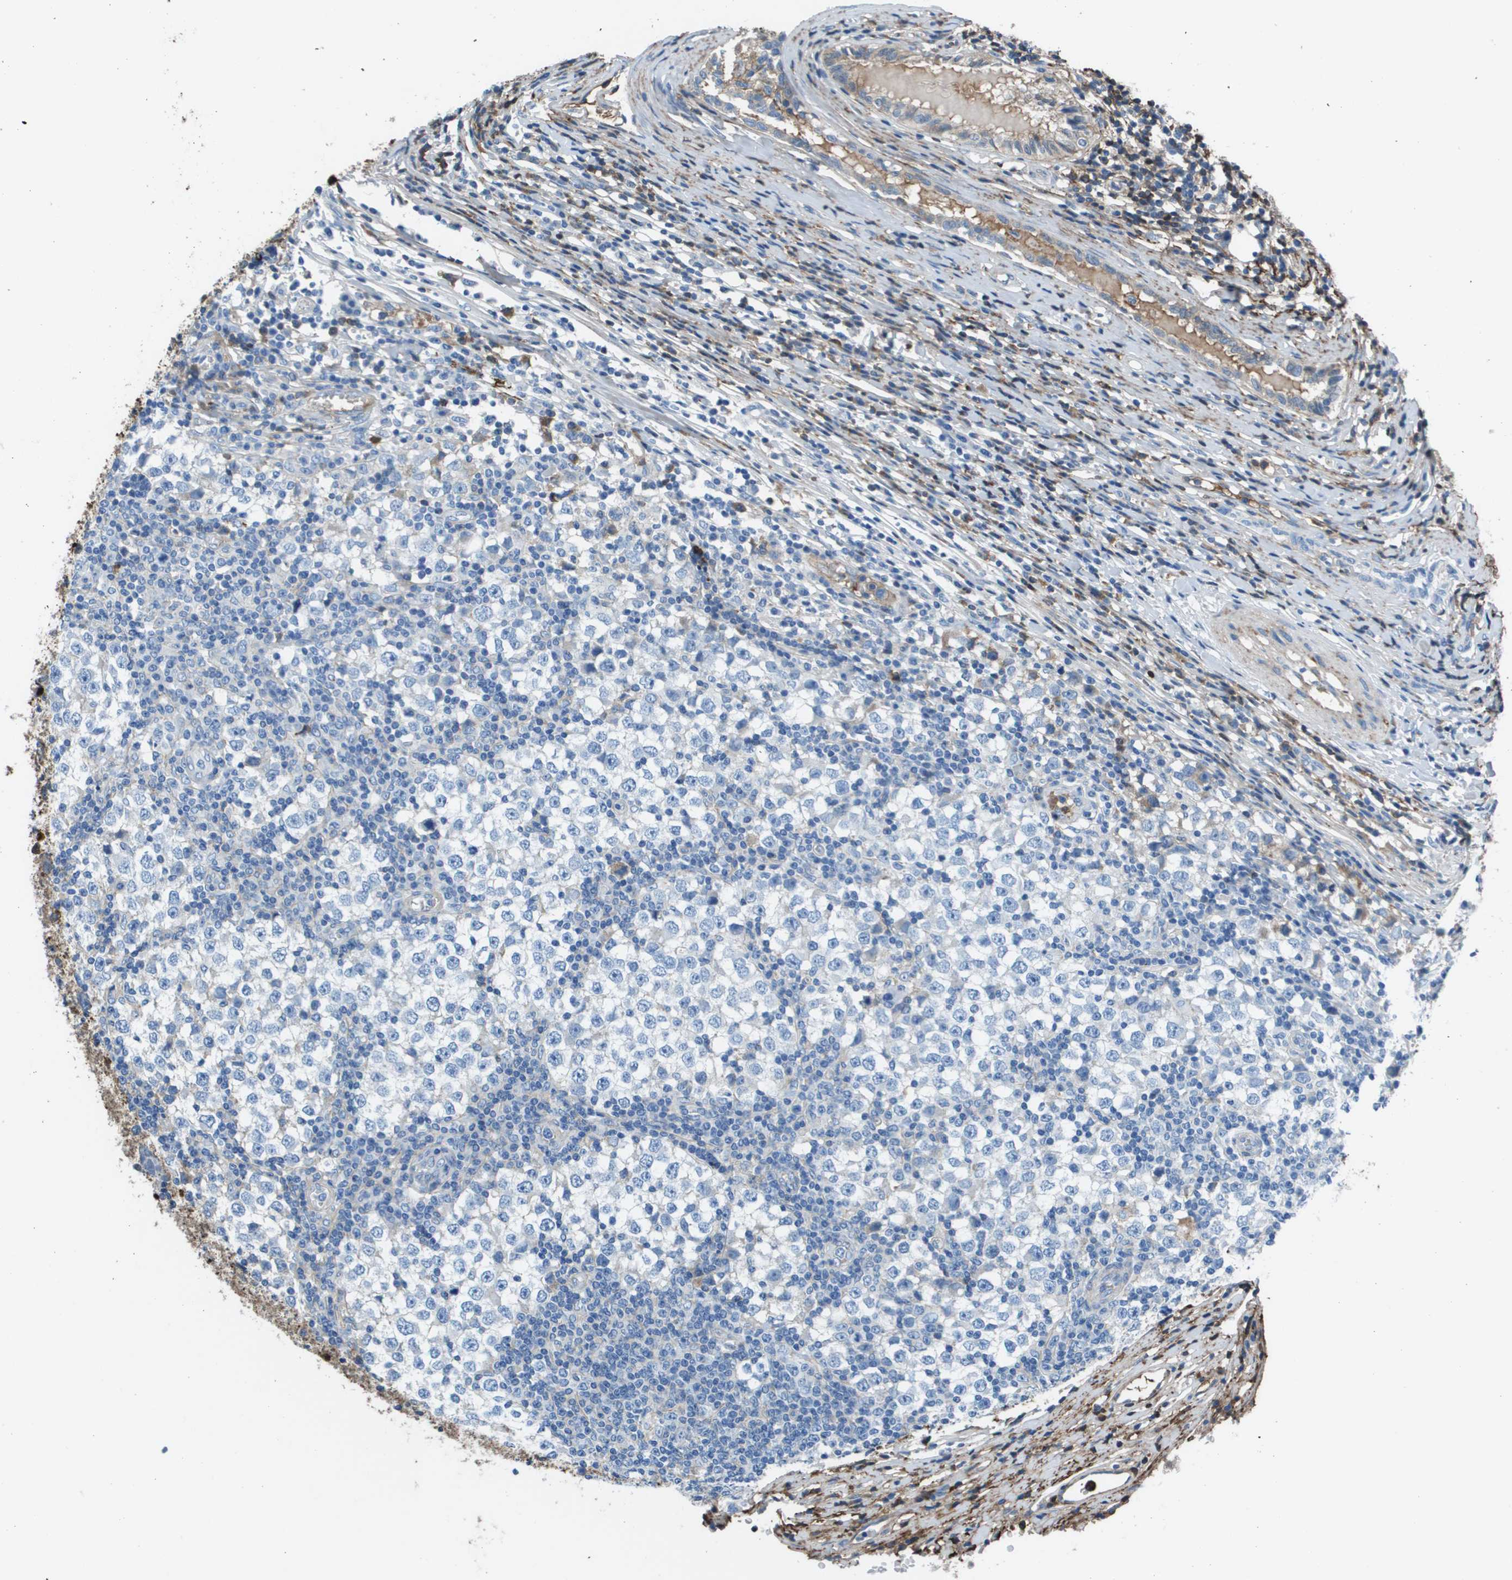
{"staining": {"intensity": "negative", "quantity": "none", "location": "none"}, "tissue": "testis cancer", "cell_type": "Tumor cells", "image_type": "cancer", "snomed": [{"axis": "morphology", "description": "Seminoma, NOS"}, {"axis": "topography", "description": "Testis"}], "caption": "The IHC micrograph has no significant expression in tumor cells of testis cancer (seminoma) tissue.", "gene": "VTN", "patient": {"sex": "male", "age": 65}}